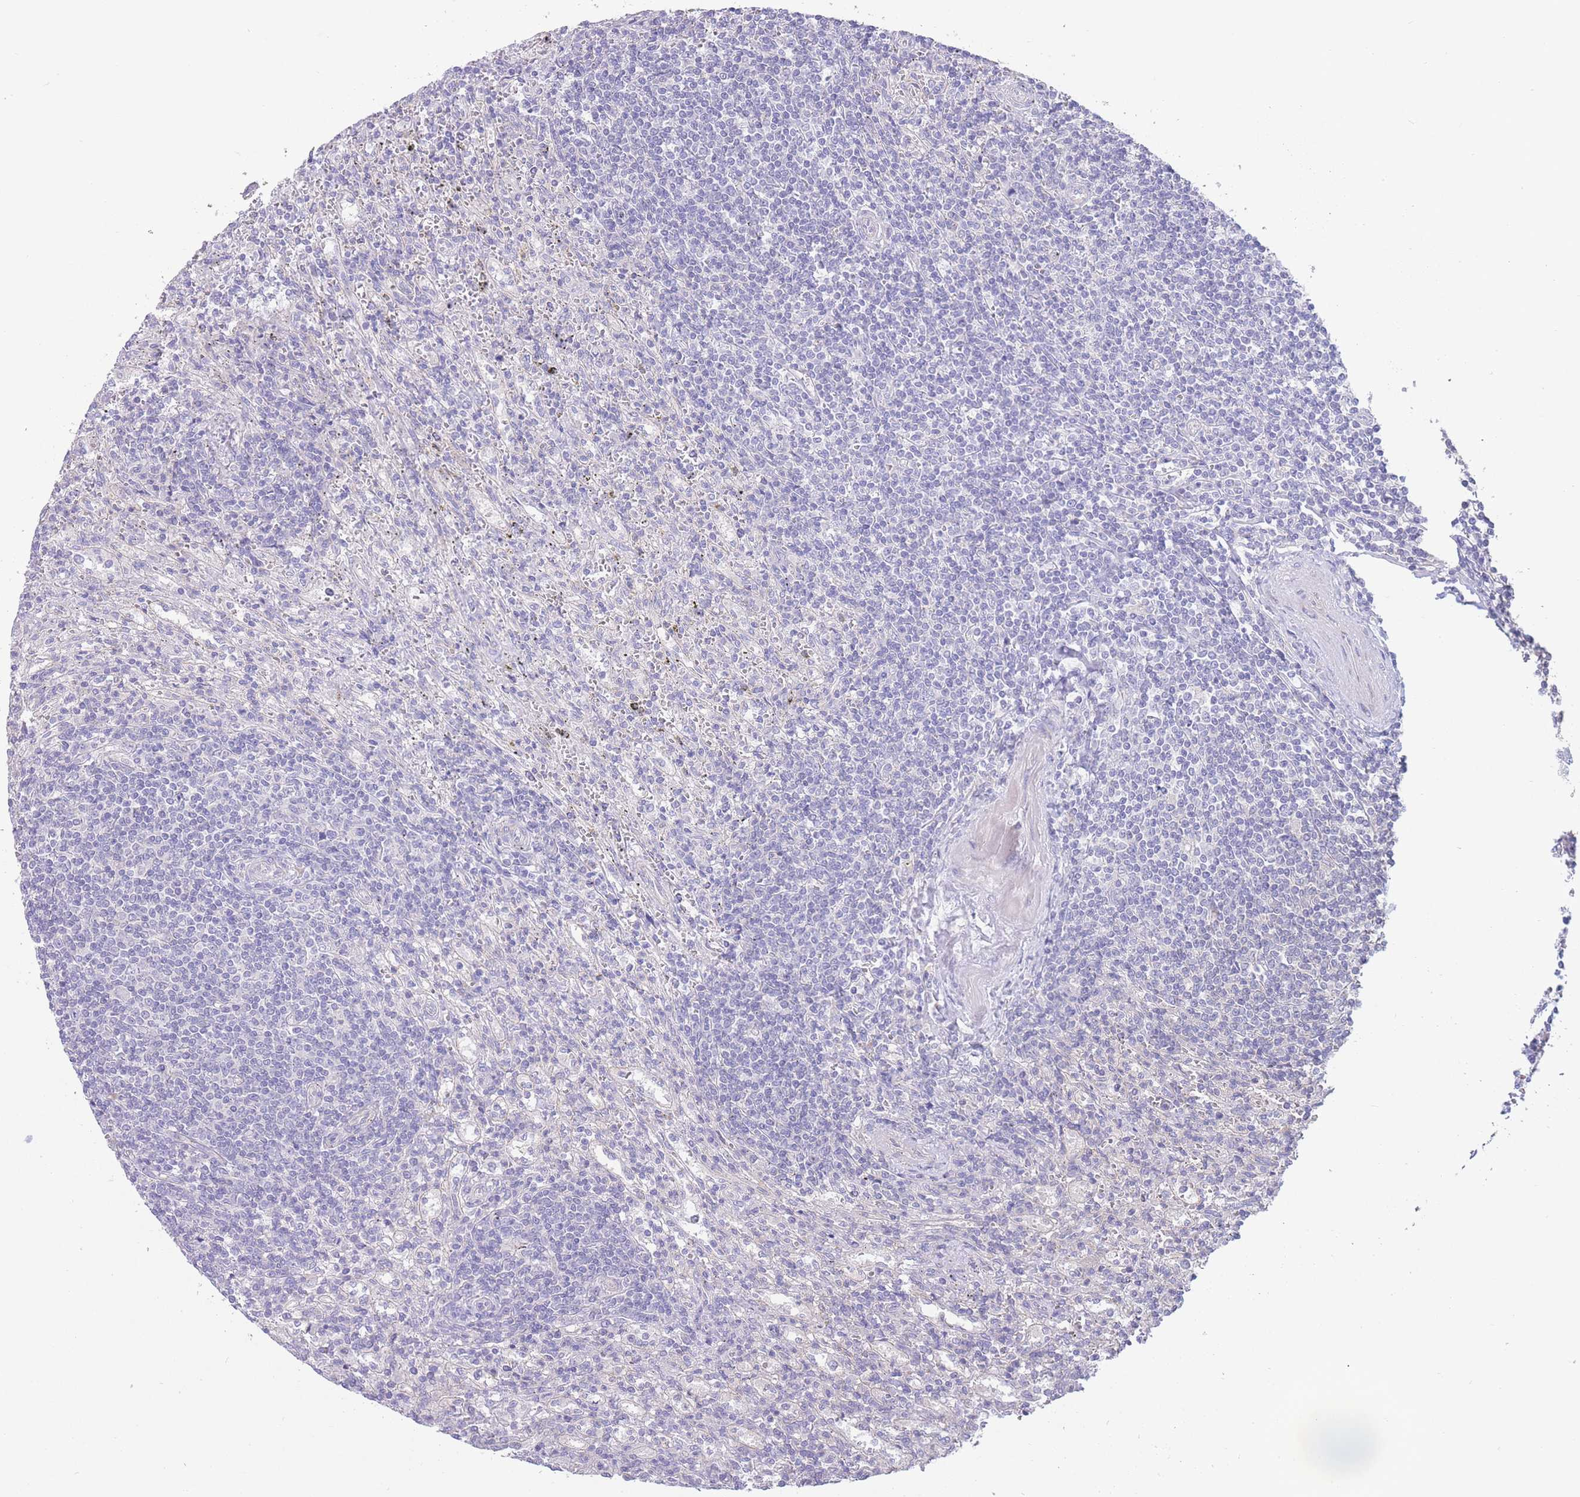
{"staining": {"intensity": "negative", "quantity": "none", "location": "none"}, "tissue": "lymphoma", "cell_type": "Tumor cells", "image_type": "cancer", "snomed": [{"axis": "morphology", "description": "Malignant lymphoma, non-Hodgkin's type, Low grade"}, {"axis": "topography", "description": "Spleen"}], "caption": "An immunohistochemistry image of low-grade malignant lymphoma, non-Hodgkin's type is shown. There is no staining in tumor cells of low-grade malignant lymphoma, non-Hodgkin's type. (DAB (3,3'-diaminobenzidine) IHC with hematoxylin counter stain).", "gene": "ALS2CL", "patient": {"sex": "male", "age": 76}}